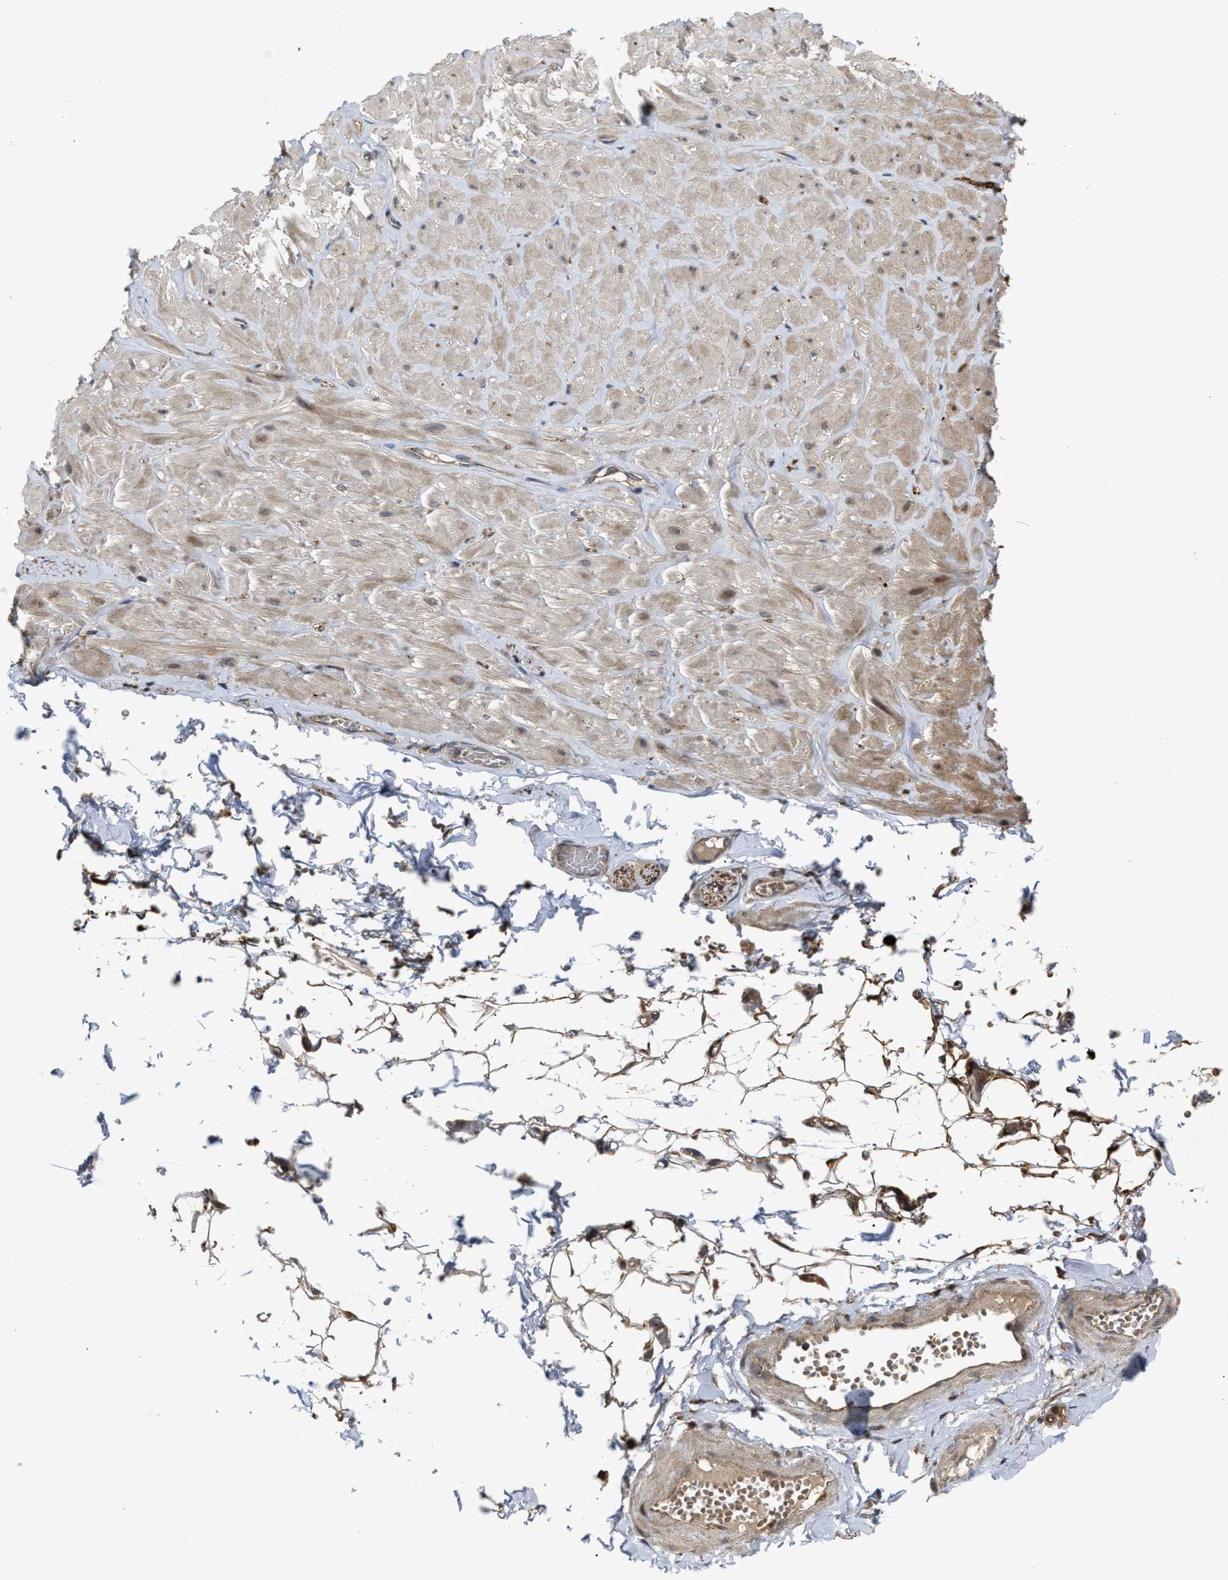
{"staining": {"intensity": "moderate", "quantity": ">75%", "location": "cytoplasmic/membranous"}, "tissue": "adipose tissue", "cell_type": "Adipocytes", "image_type": "normal", "snomed": [{"axis": "morphology", "description": "Normal tissue, NOS"}, {"axis": "topography", "description": "Adipose tissue"}, {"axis": "topography", "description": "Vascular tissue"}, {"axis": "topography", "description": "Peripheral nerve tissue"}], "caption": "Immunohistochemistry micrograph of unremarkable human adipose tissue stained for a protein (brown), which shows medium levels of moderate cytoplasmic/membranous positivity in approximately >75% of adipocytes.", "gene": "PASK", "patient": {"sex": "male", "age": 25}}